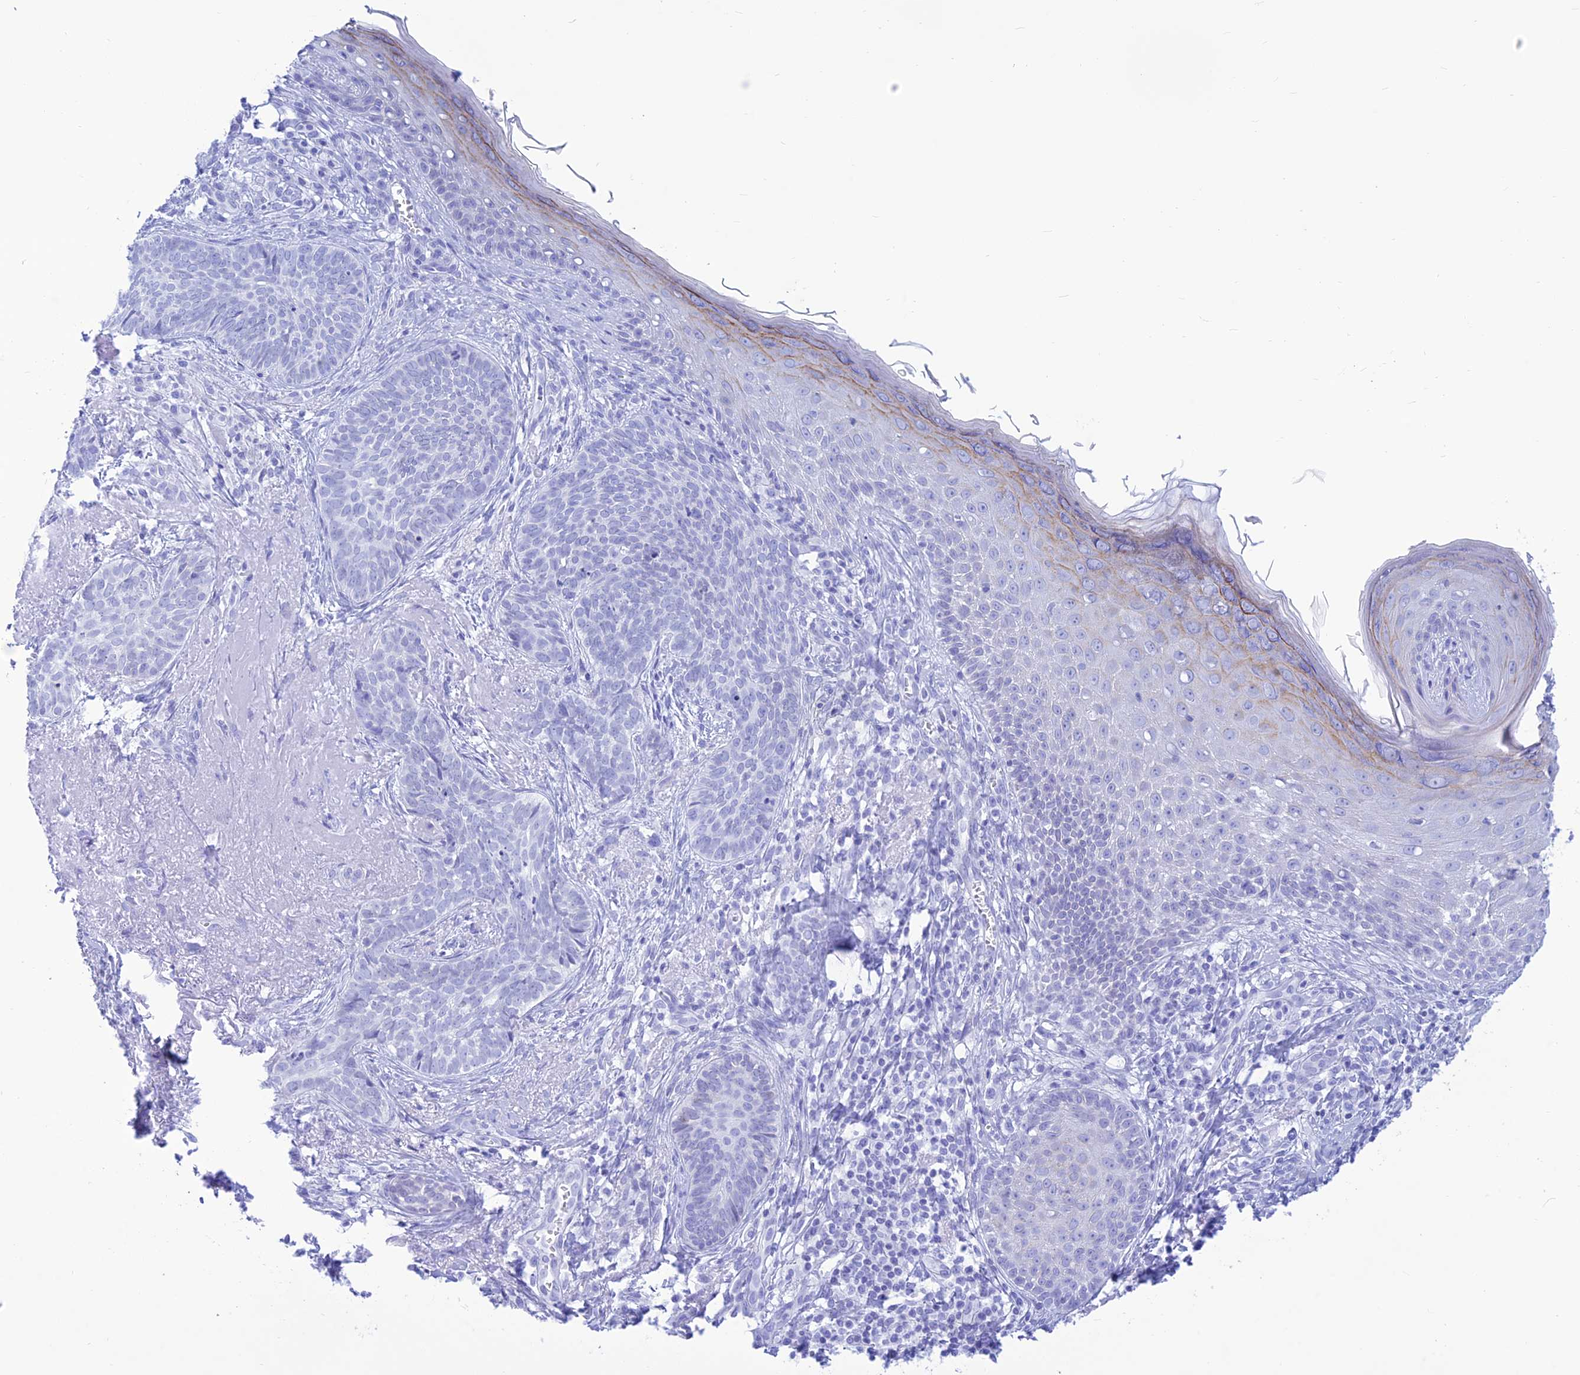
{"staining": {"intensity": "negative", "quantity": "none", "location": "none"}, "tissue": "skin cancer", "cell_type": "Tumor cells", "image_type": "cancer", "snomed": [{"axis": "morphology", "description": "Basal cell carcinoma"}, {"axis": "topography", "description": "Skin"}], "caption": "This is an IHC image of basal cell carcinoma (skin). There is no staining in tumor cells.", "gene": "PRNP", "patient": {"sex": "female", "age": 76}}